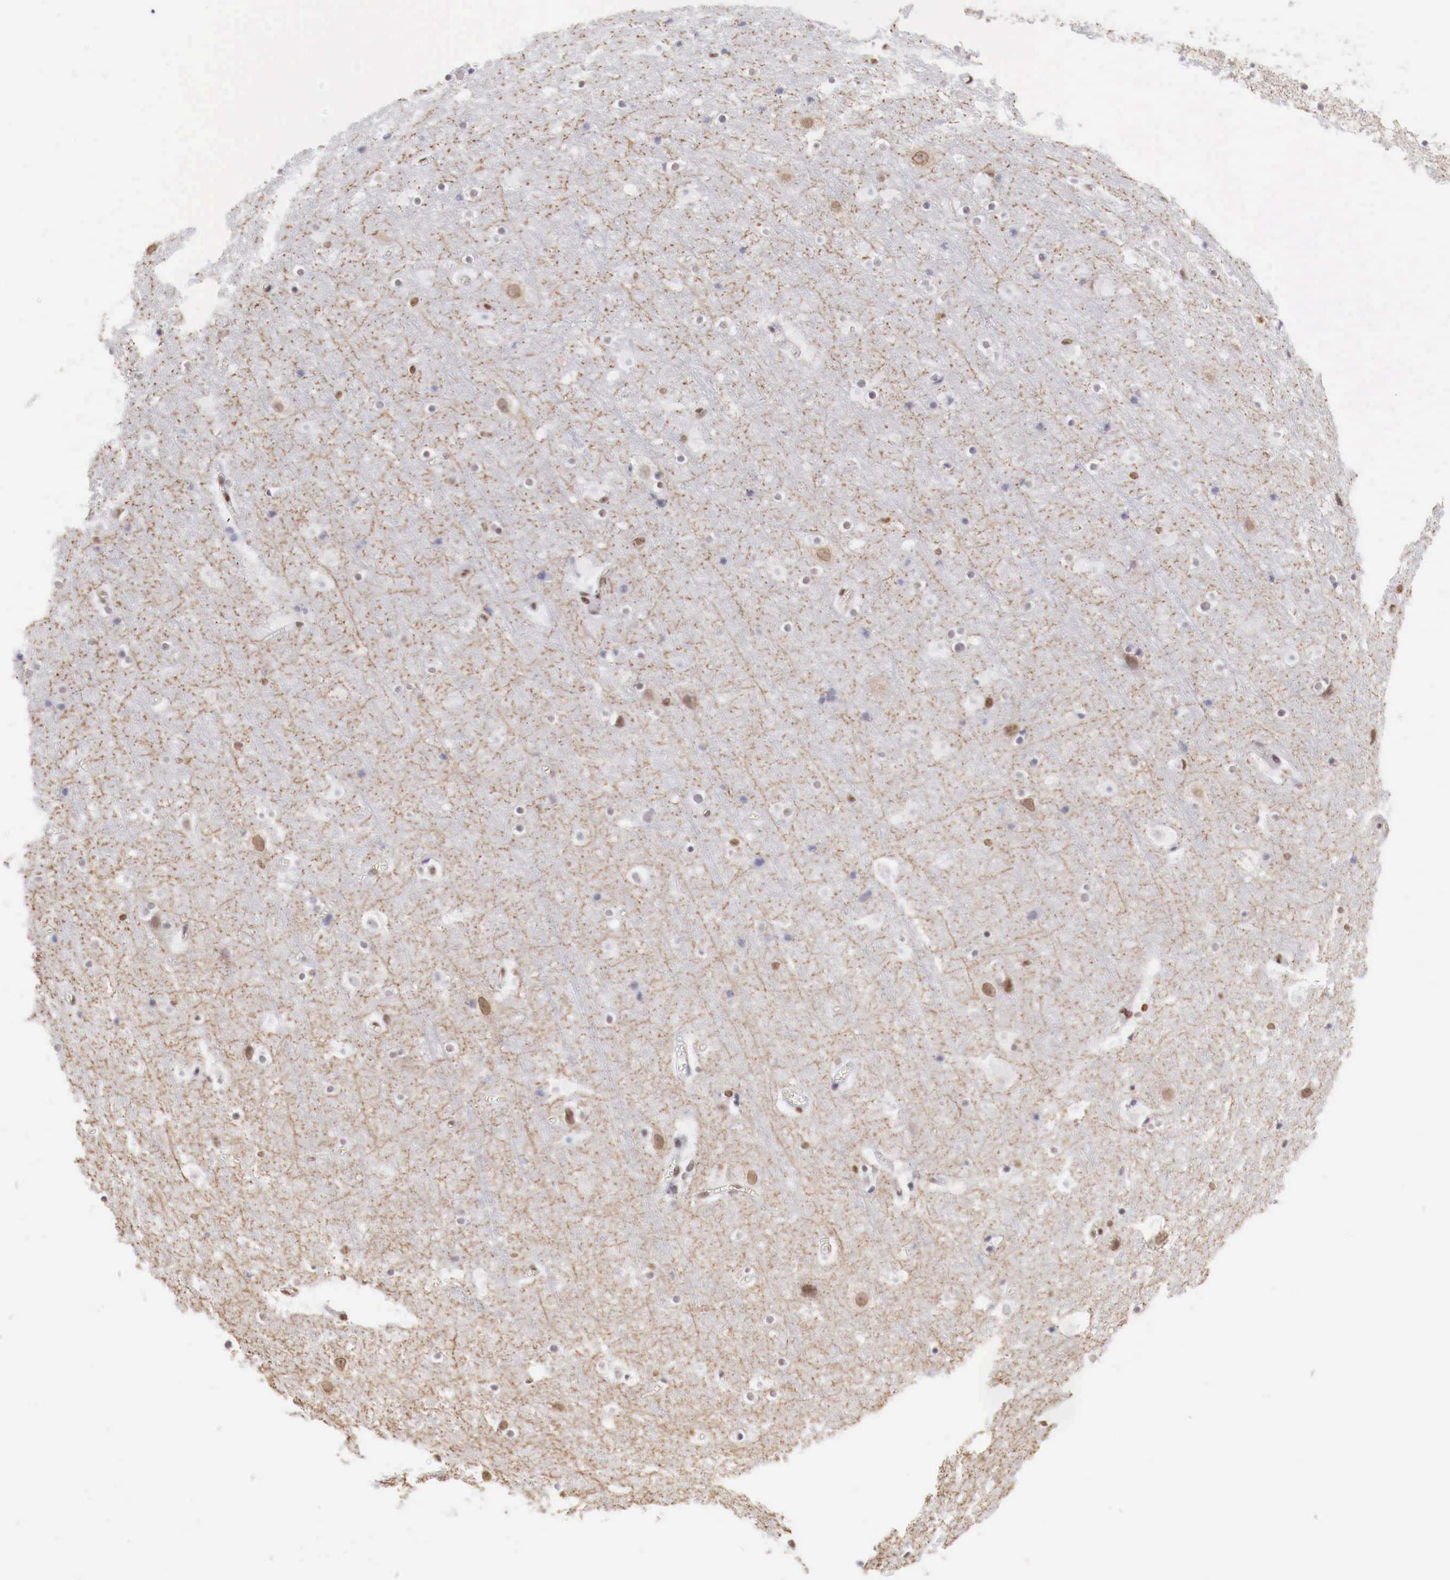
{"staining": {"intensity": "negative", "quantity": "none", "location": "none"}, "tissue": "cerebral cortex", "cell_type": "Endothelial cells", "image_type": "normal", "snomed": [{"axis": "morphology", "description": "Normal tissue, NOS"}, {"axis": "topography", "description": "Cerebral cortex"}], "caption": "Human cerebral cortex stained for a protein using IHC demonstrates no expression in endothelial cells.", "gene": "MAX", "patient": {"sex": "male", "age": 45}}